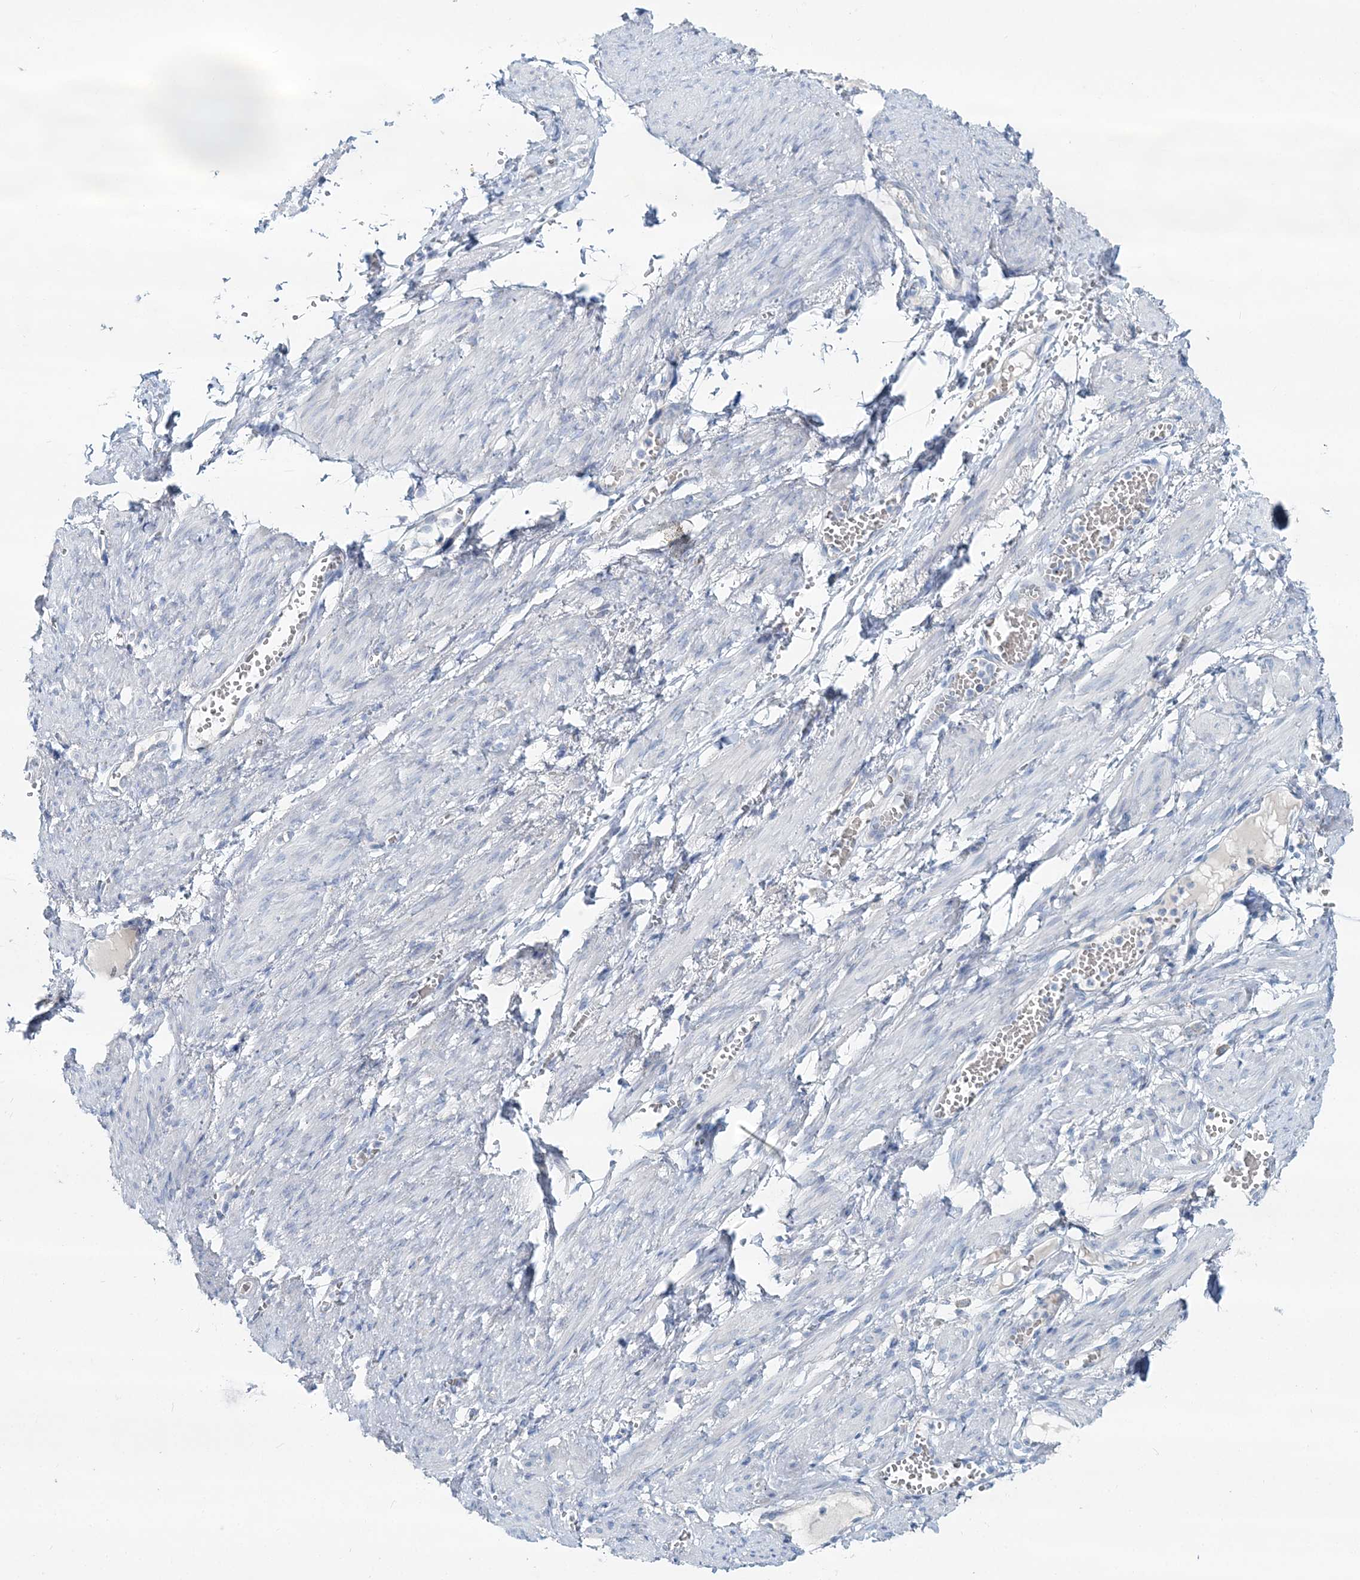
{"staining": {"intensity": "negative", "quantity": "none", "location": "none"}, "tissue": "adipose tissue", "cell_type": "Adipocytes", "image_type": "normal", "snomed": [{"axis": "morphology", "description": "Normal tissue, NOS"}, {"axis": "topography", "description": "Smooth muscle"}, {"axis": "topography", "description": "Peripheral nerve tissue"}], "caption": "DAB (3,3'-diaminobenzidine) immunohistochemical staining of unremarkable human adipose tissue displays no significant positivity in adipocytes. Nuclei are stained in blue.", "gene": "ADGRL1", "patient": {"sex": "female", "age": 39}}